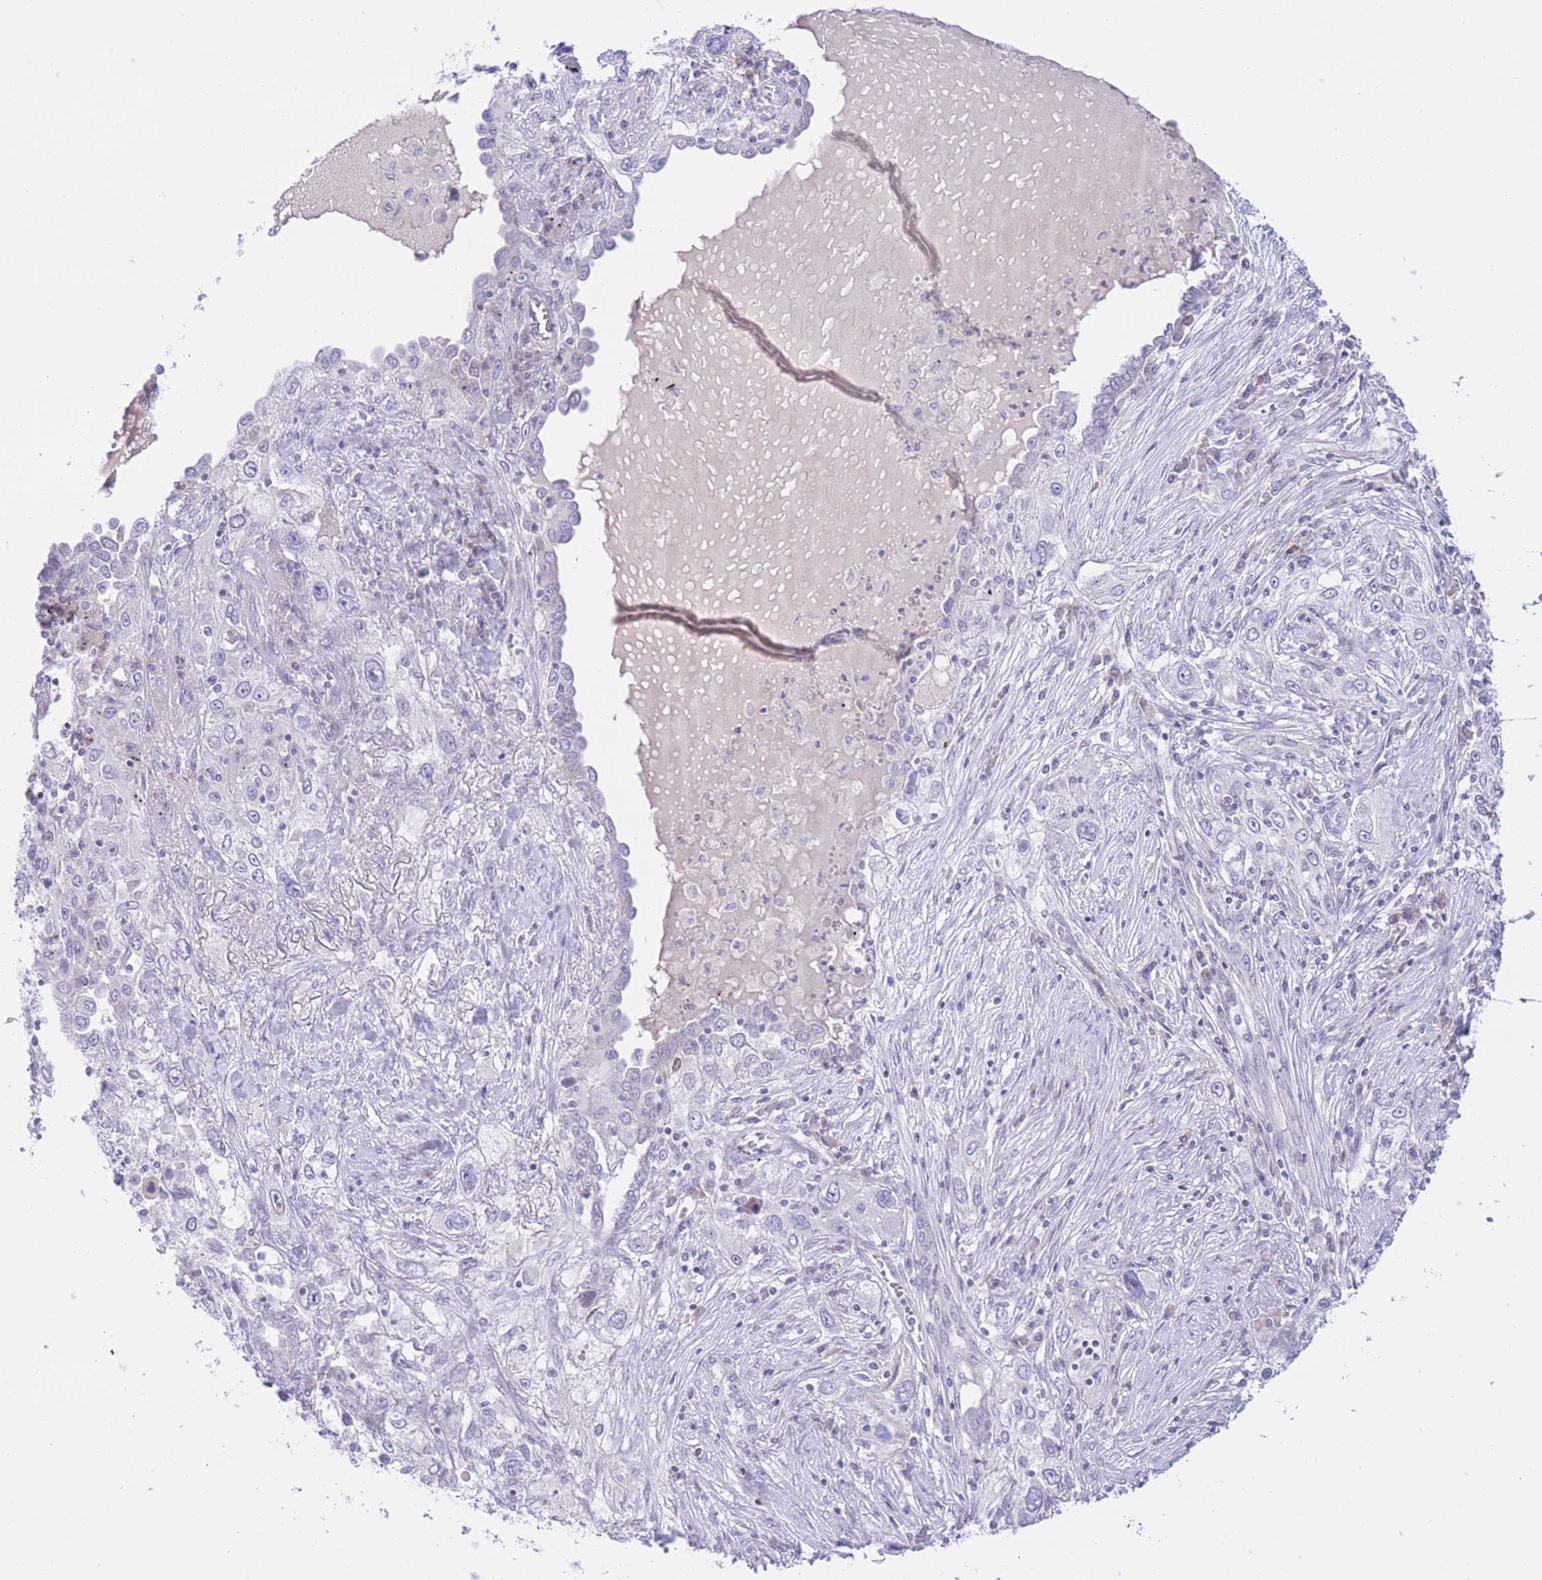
{"staining": {"intensity": "negative", "quantity": "none", "location": "none"}, "tissue": "lung cancer", "cell_type": "Tumor cells", "image_type": "cancer", "snomed": [{"axis": "morphology", "description": "Squamous cell carcinoma, NOS"}, {"axis": "topography", "description": "Lung"}], "caption": "An immunohistochemistry (IHC) histopathology image of lung squamous cell carcinoma is shown. There is no staining in tumor cells of lung squamous cell carcinoma.", "gene": "RPL39L", "patient": {"sex": "female", "age": 69}}